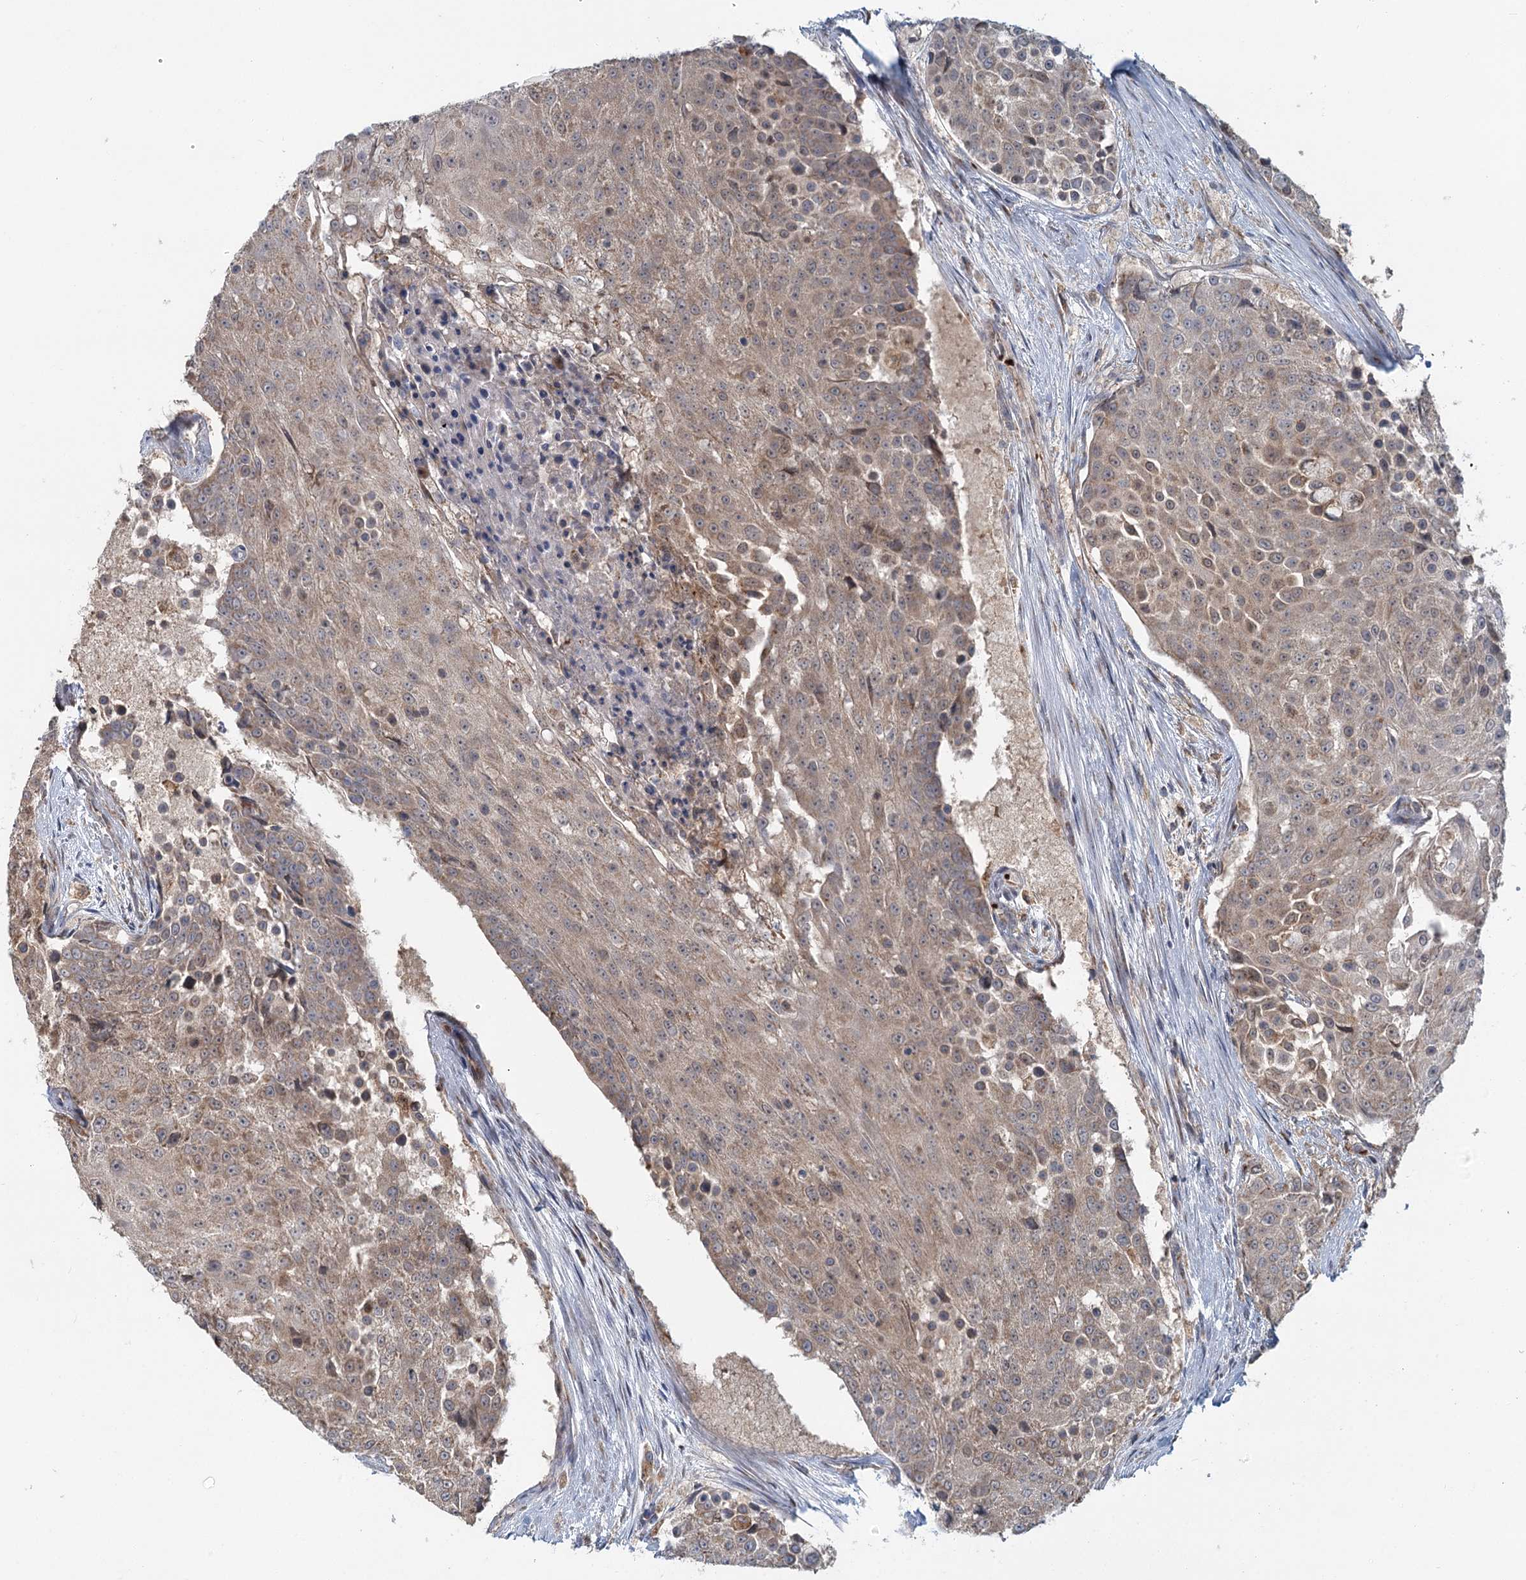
{"staining": {"intensity": "weak", "quantity": "25%-75%", "location": "cytoplasmic/membranous"}, "tissue": "urothelial cancer", "cell_type": "Tumor cells", "image_type": "cancer", "snomed": [{"axis": "morphology", "description": "Urothelial carcinoma, High grade"}, {"axis": "topography", "description": "Urinary bladder"}], "caption": "DAB immunohistochemical staining of urothelial carcinoma (high-grade) demonstrates weak cytoplasmic/membranous protein staining in approximately 25%-75% of tumor cells.", "gene": "ADK", "patient": {"sex": "female", "age": 63}}